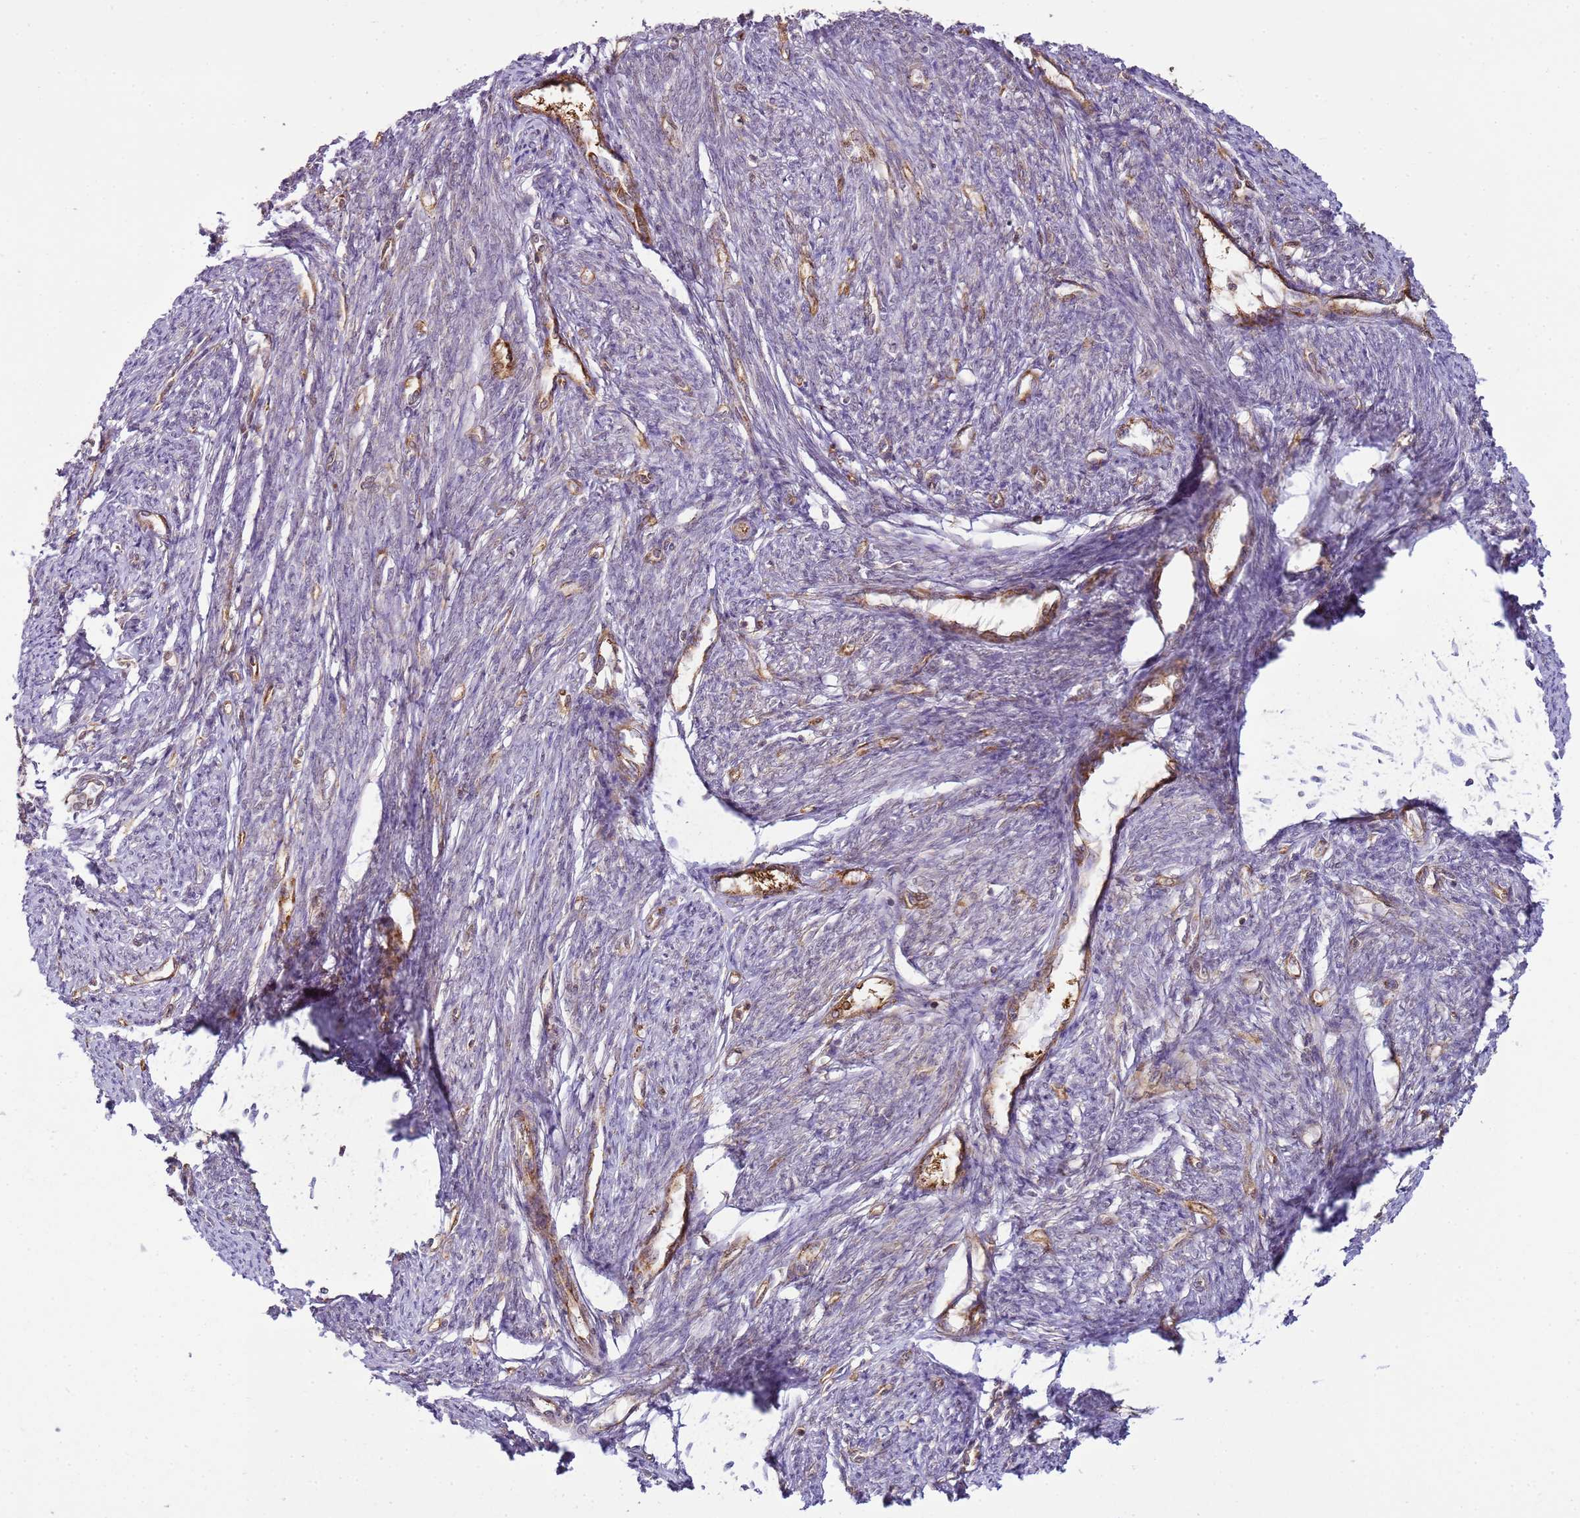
{"staining": {"intensity": "weak", "quantity": "<25%", "location": "cytoplasmic/membranous"}, "tissue": "smooth muscle", "cell_type": "Smooth muscle cells", "image_type": "normal", "snomed": [{"axis": "morphology", "description": "Normal tissue, NOS"}, {"axis": "topography", "description": "Smooth muscle"}, {"axis": "topography", "description": "Uterus"}], "caption": "DAB (3,3'-diaminobenzidine) immunohistochemical staining of unremarkable smooth muscle shows no significant expression in smooth muscle cells. Brightfield microscopy of immunohistochemistry (IHC) stained with DAB (brown) and hematoxylin (blue), captured at high magnification.", "gene": "GABRE", "patient": {"sex": "female", "age": 59}}